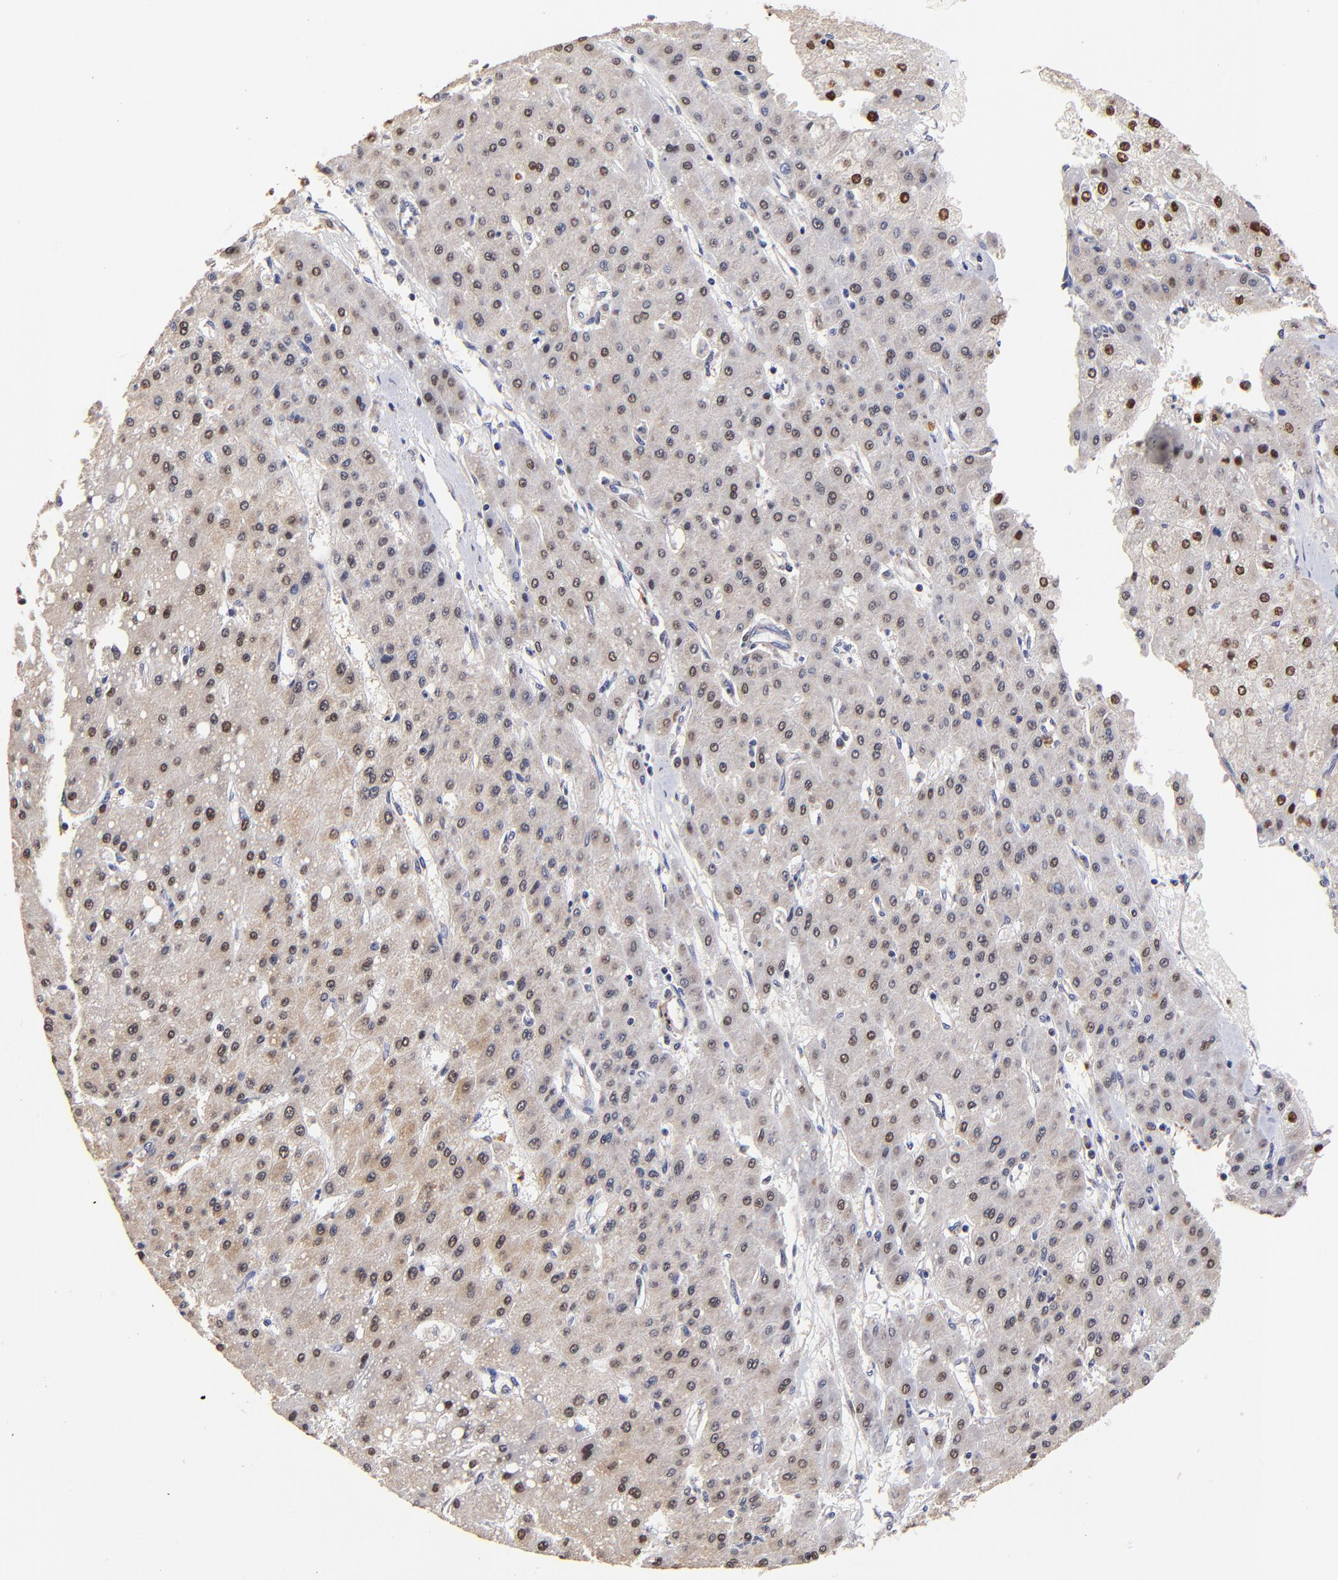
{"staining": {"intensity": "strong", "quantity": ">75%", "location": "nuclear"}, "tissue": "liver cancer", "cell_type": "Tumor cells", "image_type": "cancer", "snomed": [{"axis": "morphology", "description": "Carcinoma, Hepatocellular, NOS"}, {"axis": "topography", "description": "Liver"}], "caption": "A high amount of strong nuclear positivity is present in approximately >75% of tumor cells in hepatocellular carcinoma (liver) tissue.", "gene": "BBOF1", "patient": {"sex": "female", "age": 52}}